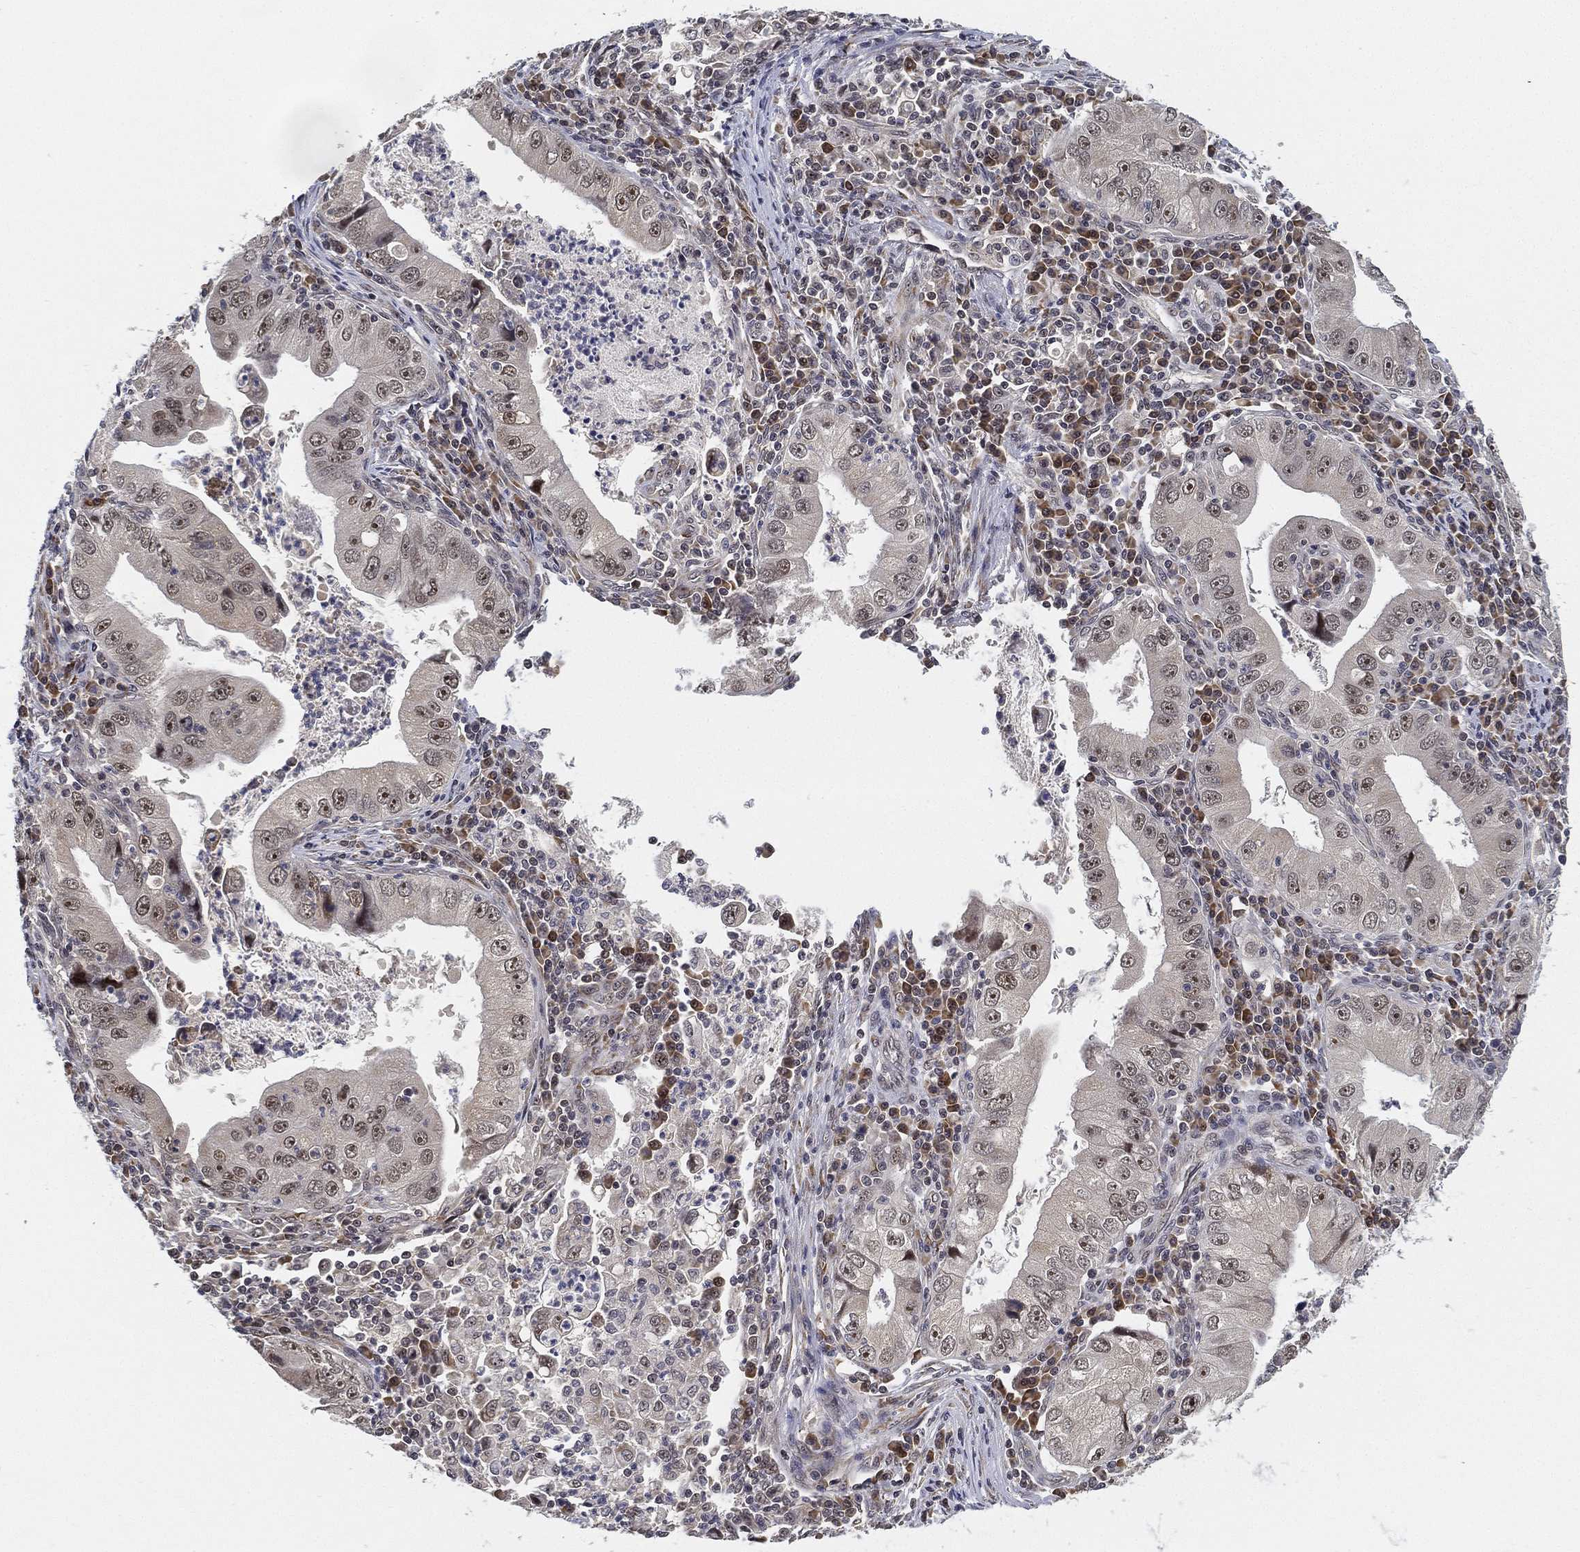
{"staining": {"intensity": "moderate", "quantity": "<25%", "location": "nuclear"}, "tissue": "stomach cancer", "cell_type": "Tumor cells", "image_type": "cancer", "snomed": [{"axis": "morphology", "description": "Adenocarcinoma, NOS"}, {"axis": "topography", "description": "Stomach"}], "caption": "Protein staining reveals moderate nuclear staining in approximately <25% of tumor cells in adenocarcinoma (stomach). (IHC, brightfield microscopy, high magnification).", "gene": "PPP1R16B", "patient": {"sex": "male", "age": 76}}